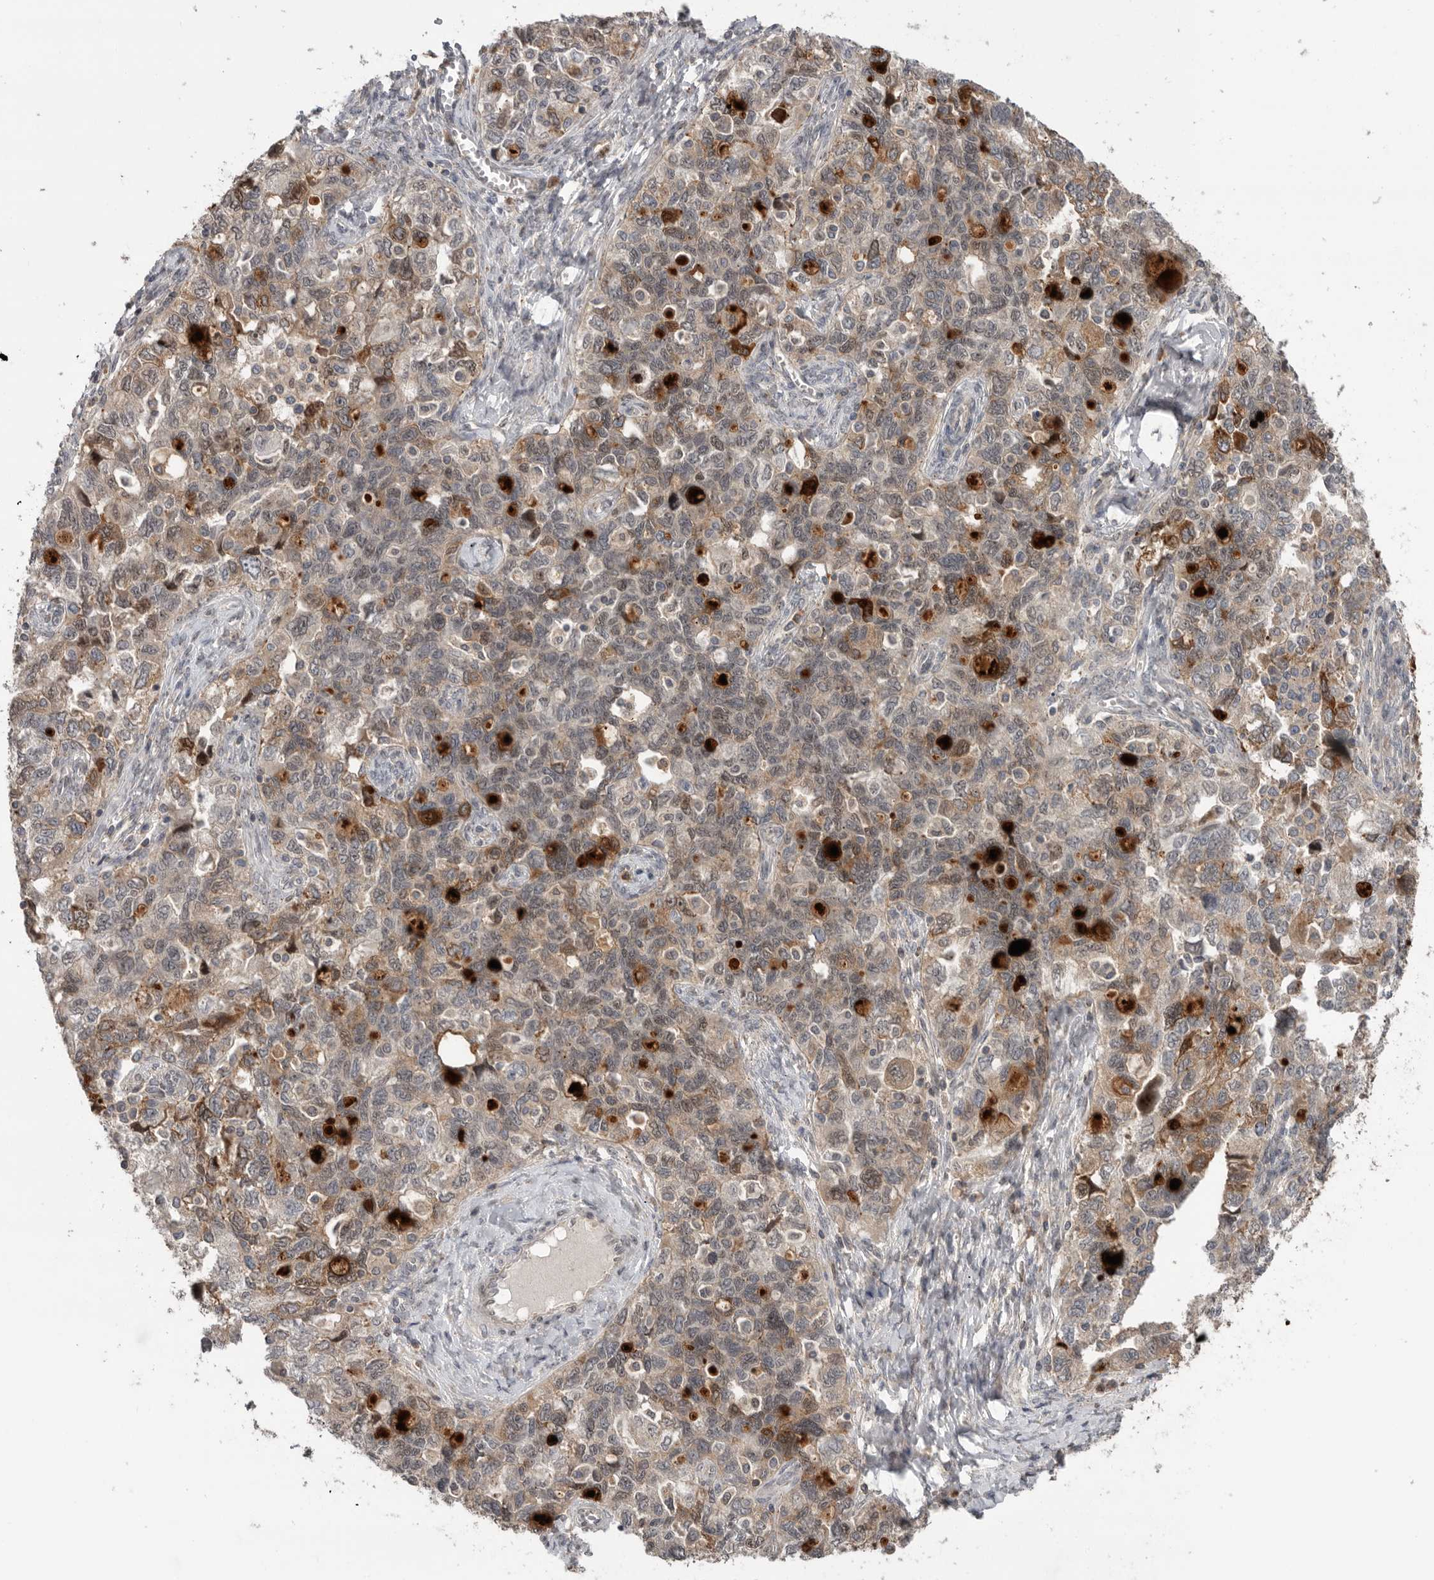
{"staining": {"intensity": "moderate", "quantity": "25%-75%", "location": "cytoplasmic/membranous"}, "tissue": "ovarian cancer", "cell_type": "Tumor cells", "image_type": "cancer", "snomed": [{"axis": "morphology", "description": "Carcinoma, NOS"}, {"axis": "morphology", "description": "Cystadenocarcinoma, serous, NOS"}, {"axis": "topography", "description": "Ovary"}], "caption": "A high-resolution micrograph shows immunohistochemistry (IHC) staining of ovarian cancer, which demonstrates moderate cytoplasmic/membranous positivity in about 25%-75% of tumor cells.", "gene": "KLK5", "patient": {"sex": "female", "age": 69}}